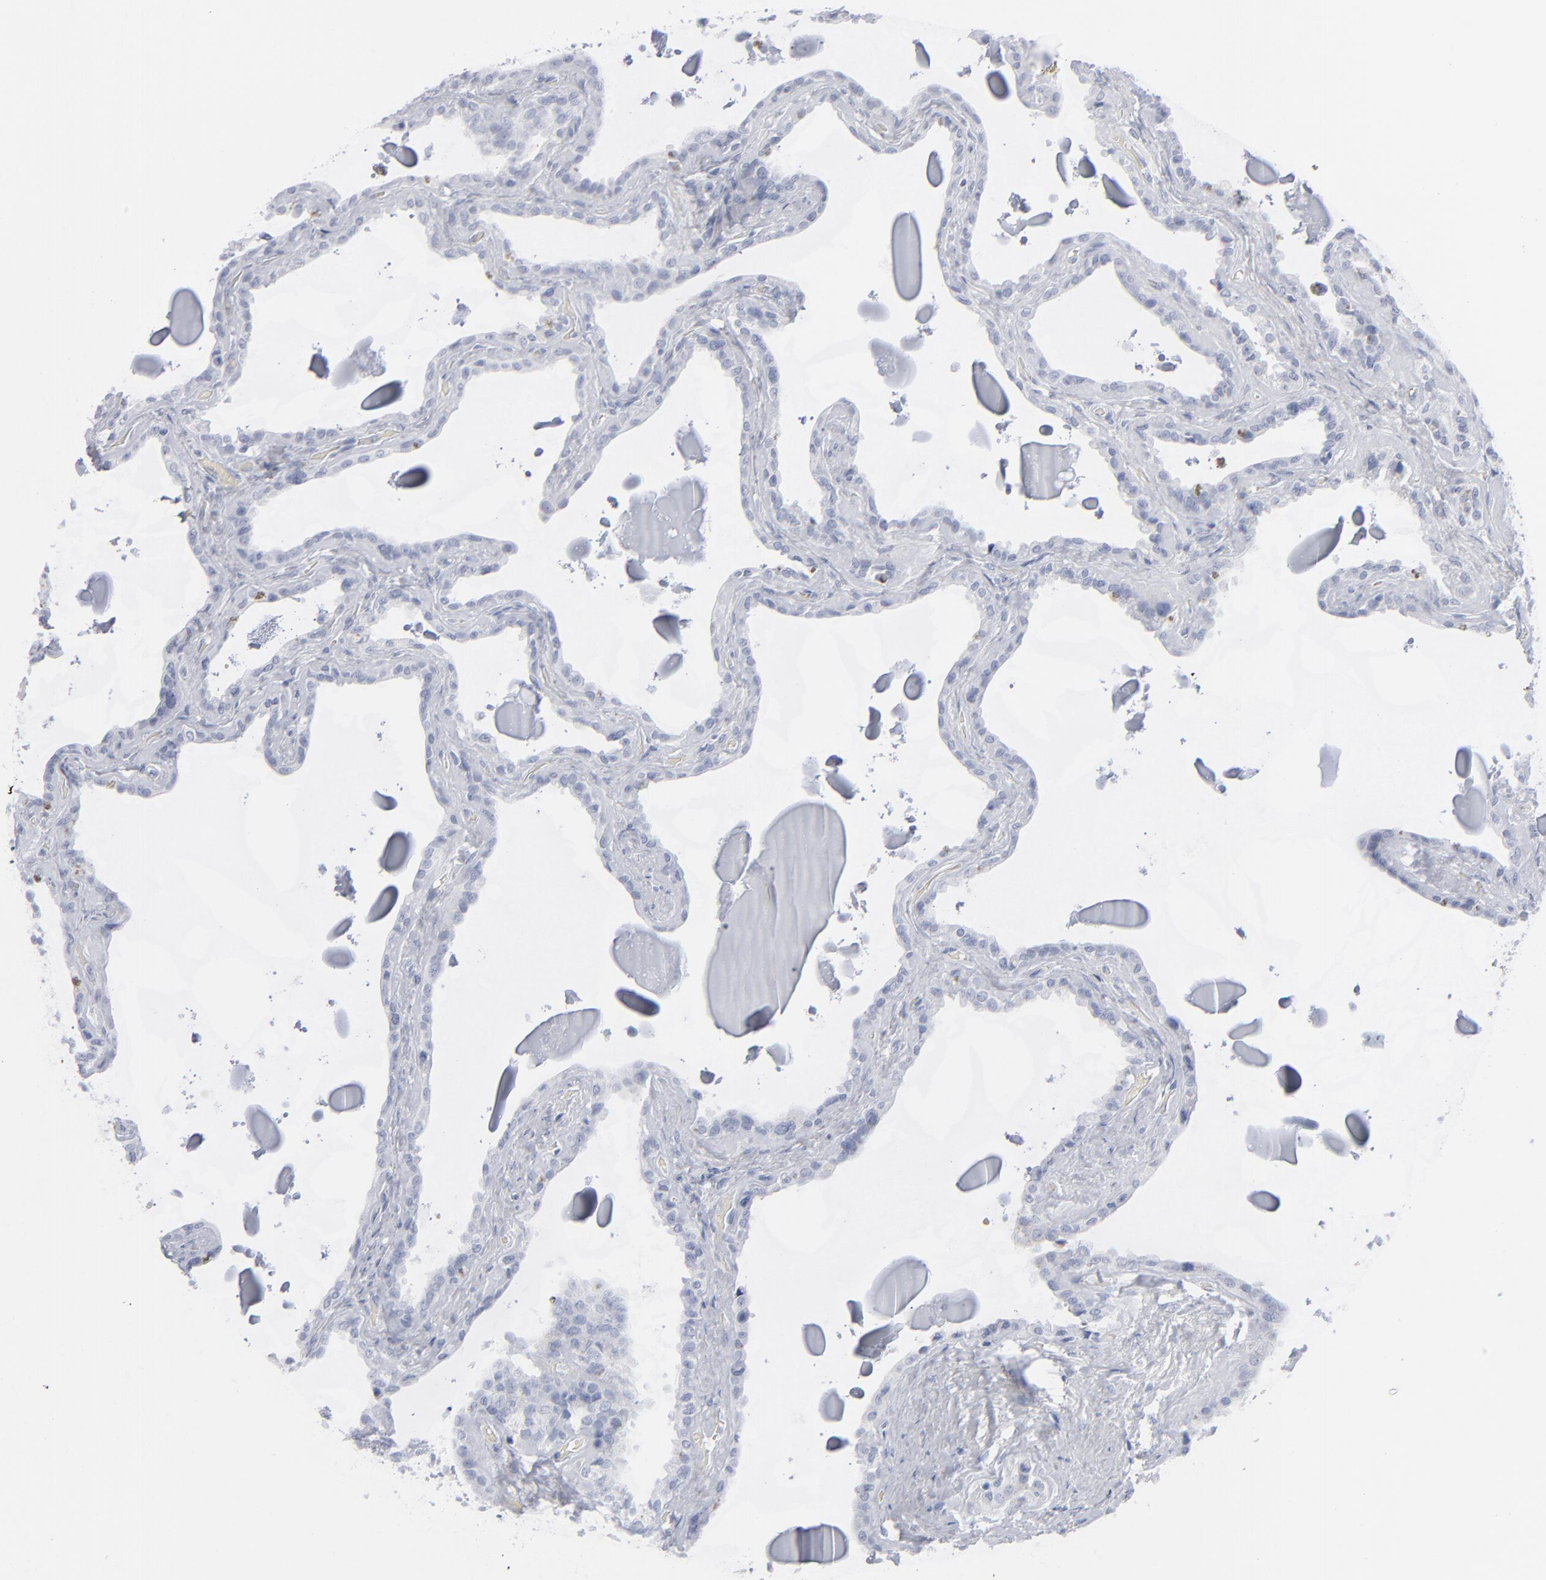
{"staining": {"intensity": "negative", "quantity": "none", "location": "none"}, "tissue": "seminal vesicle", "cell_type": "Glandular cells", "image_type": "normal", "snomed": [{"axis": "morphology", "description": "Normal tissue, NOS"}, {"axis": "morphology", "description": "Inflammation, NOS"}, {"axis": "topography", "description": "Urinary bladder"}, {"axis": "topography", "description": "Prostate"}, {"axis": "topography", "description": "Seminal veicle"}], "caption": "This photomicrograph is of unremarkable seminal vesicle stained with IHC to label a protein in brown with the nuclei are counter-stained blue. There is no expression in glandular cells. (Stains: DAB immunohistochemistry with hematoxylin counter stain, Microscopy: brightfield microscopy at high magnification).", "gene": "MSLN", "patient": {"sex": "male", "age": 82}}